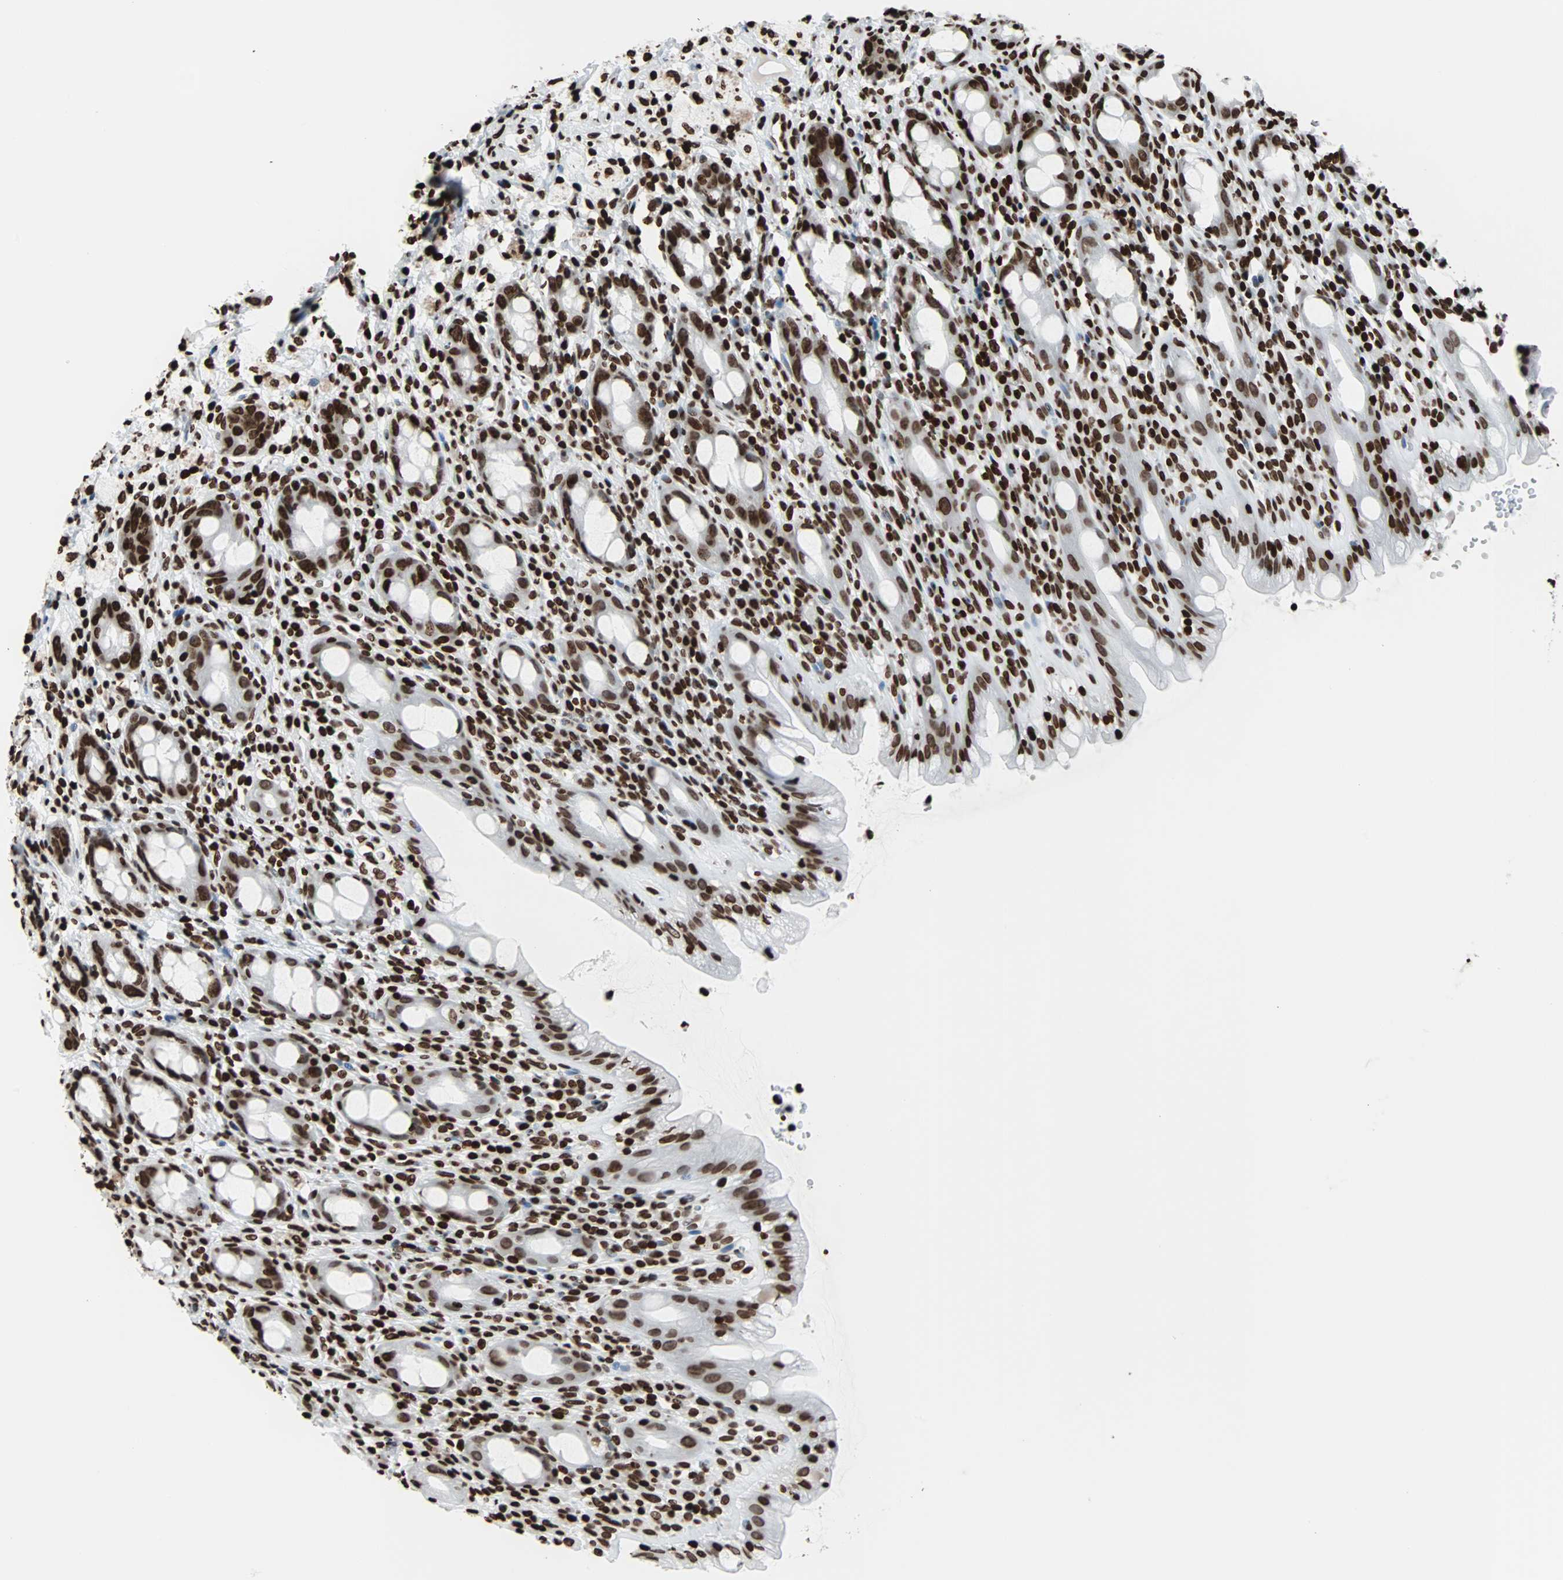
{"staining": {"intensity": "strong", "quantity": ">75%", "location": "nuclear"}, "tissue": "rectum", "cell_type": "Glandular cells", "image_type": "normal", "snomed": [{"axis": "morphology", "description": "Normal tissue, NOS"}, {"axis": "topography", "description": "Rectum"}], "caption": "This image shows immunohistochemistry staining of unremarkable rectum, with high strong nuclear staining in approximately >75% of glandular cells.", "gene": "H2BC18", "patient": {"sex": "male", "age": 44}}